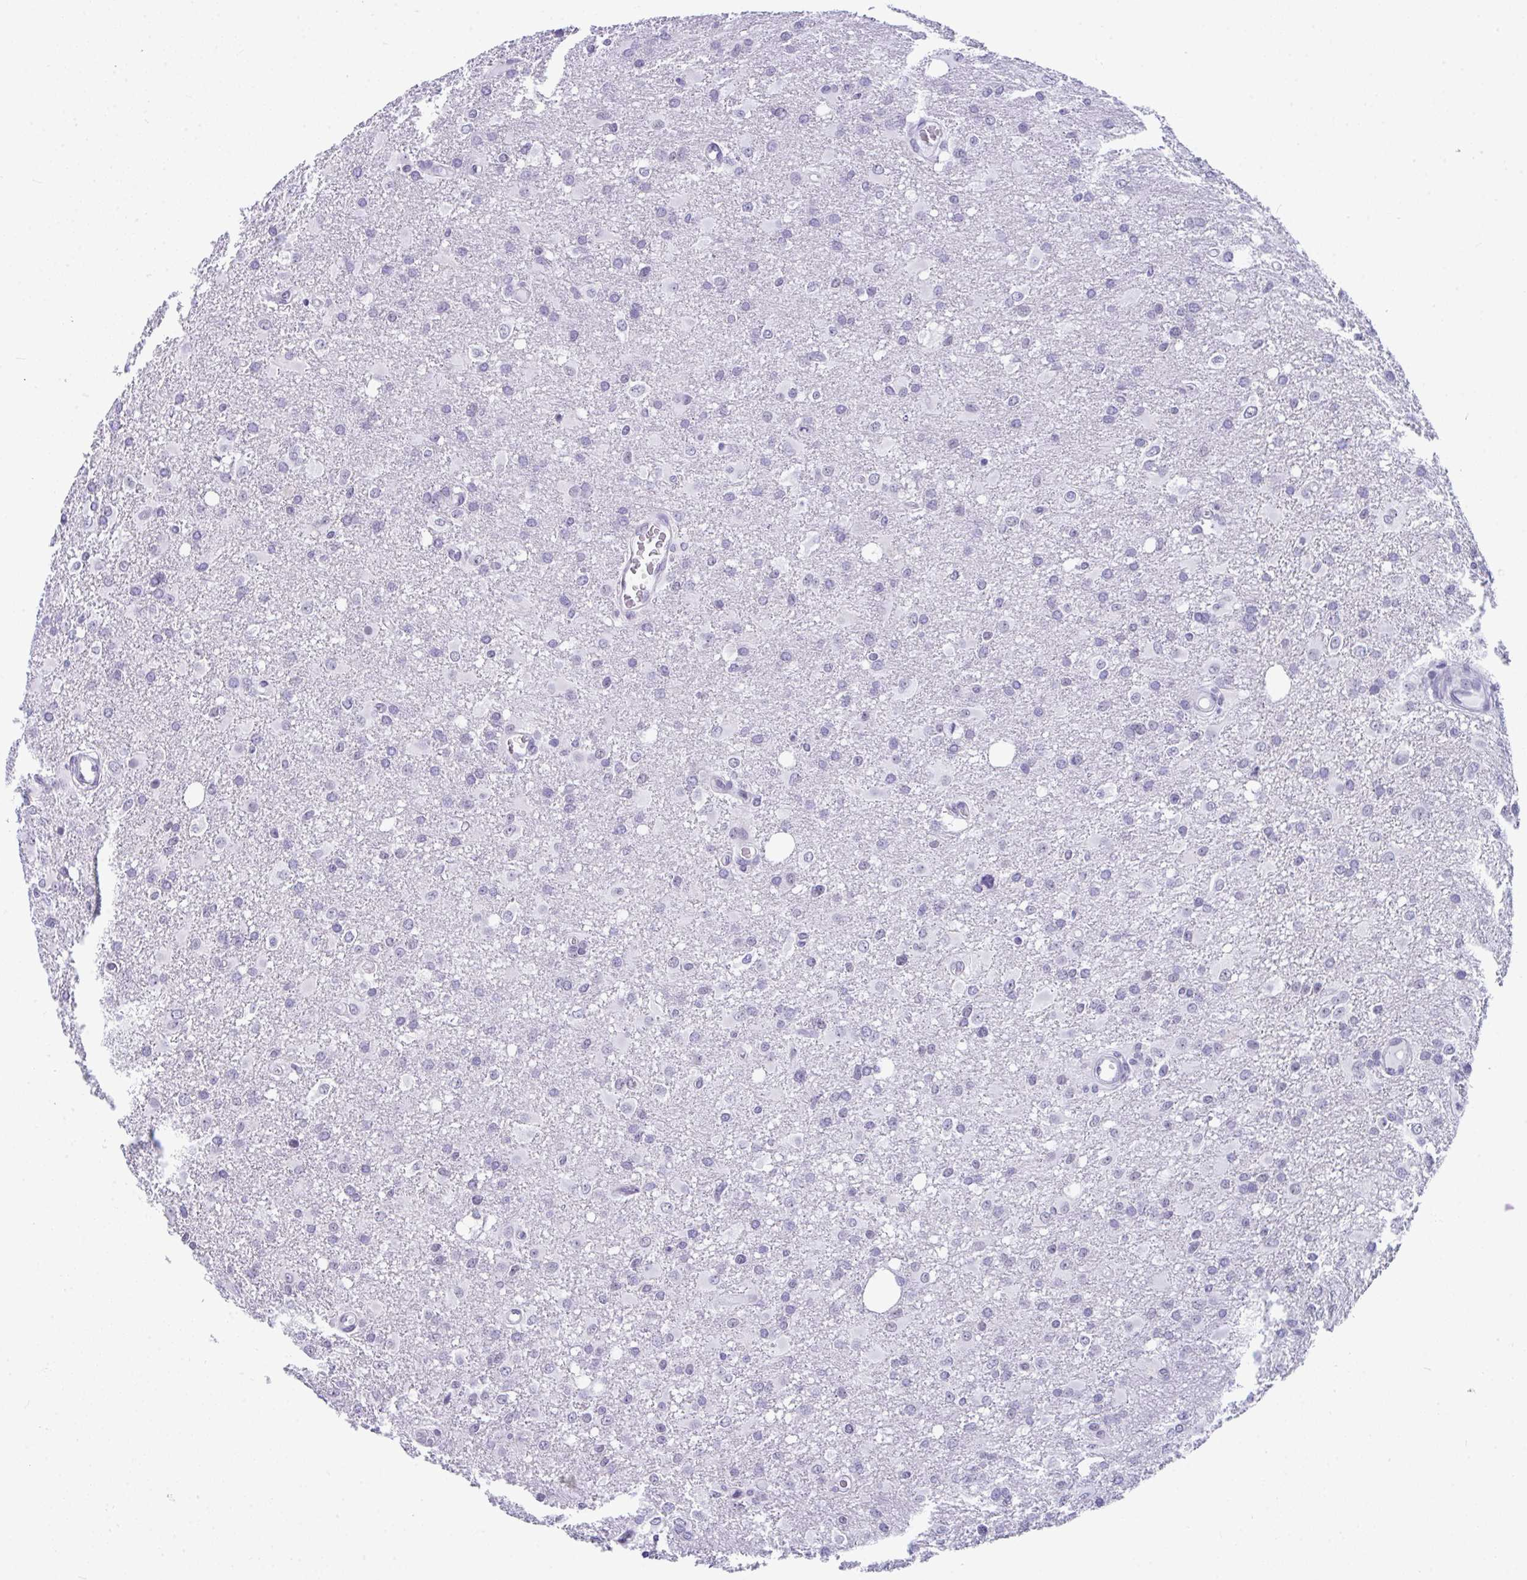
{"staining": {"intensity": "negative", "quantity": "none", "location": "none"}, "tissue": "glioma", "cell_type": "Tumor cells", "image_type": "cancer", "snomed": [{"axis": "morphology", "description": "Glioma, malignant, High grade"}, {"axis": "topography", "description": "Brain"}], "caption": "DAB (3,3'-diaminobenzidine) immunohistochemical staining of high-grade glioma (malignant) exhibits no significant expression in tumor cells.", "gene": "CDK13", "patient": {"sex": "male", "age": 53}}